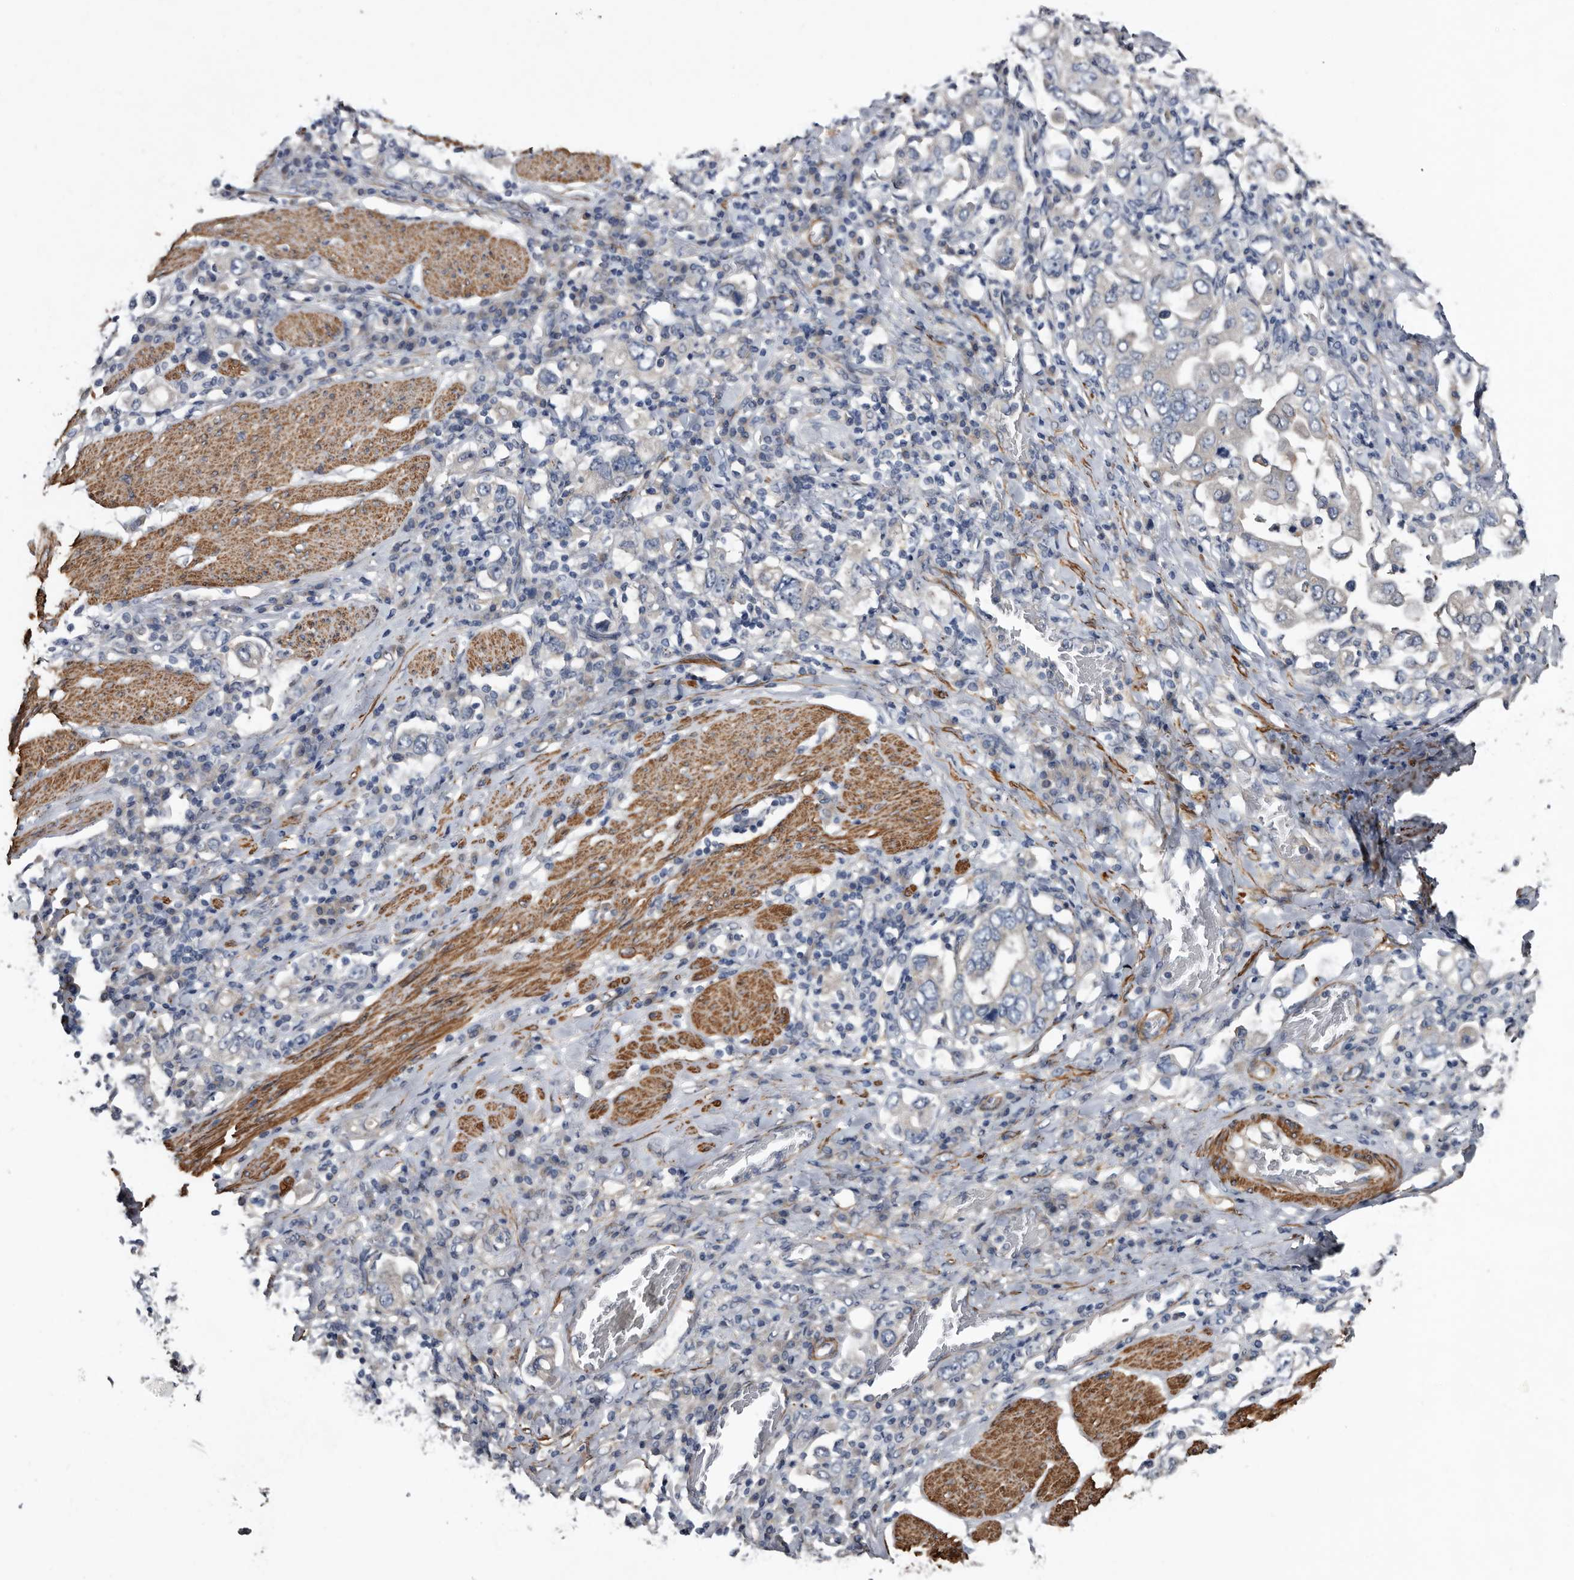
{"staining": {"intensity": "negative", "quantity": "none", "location": "none"}, "tissue": "stomach cancer", "cell_type": "Tumor cells", "image_type": "cancer", "snomed": [{"axis": "morphology", "description": "Adenocarcinoma, NOS"}, {"axis": "topography", "description": "Stomach, upper"}], "caption": "Tumor cells are negative for brown protein staining in stomach cancer (adenocarcinoma). (DAB (3,3'-diaminobenzidine) immunohistochemistry visualized using brightfield microscopy, high magnification).", "gene": "IARS1", "patient": {"sex": "male", "age": 62}}